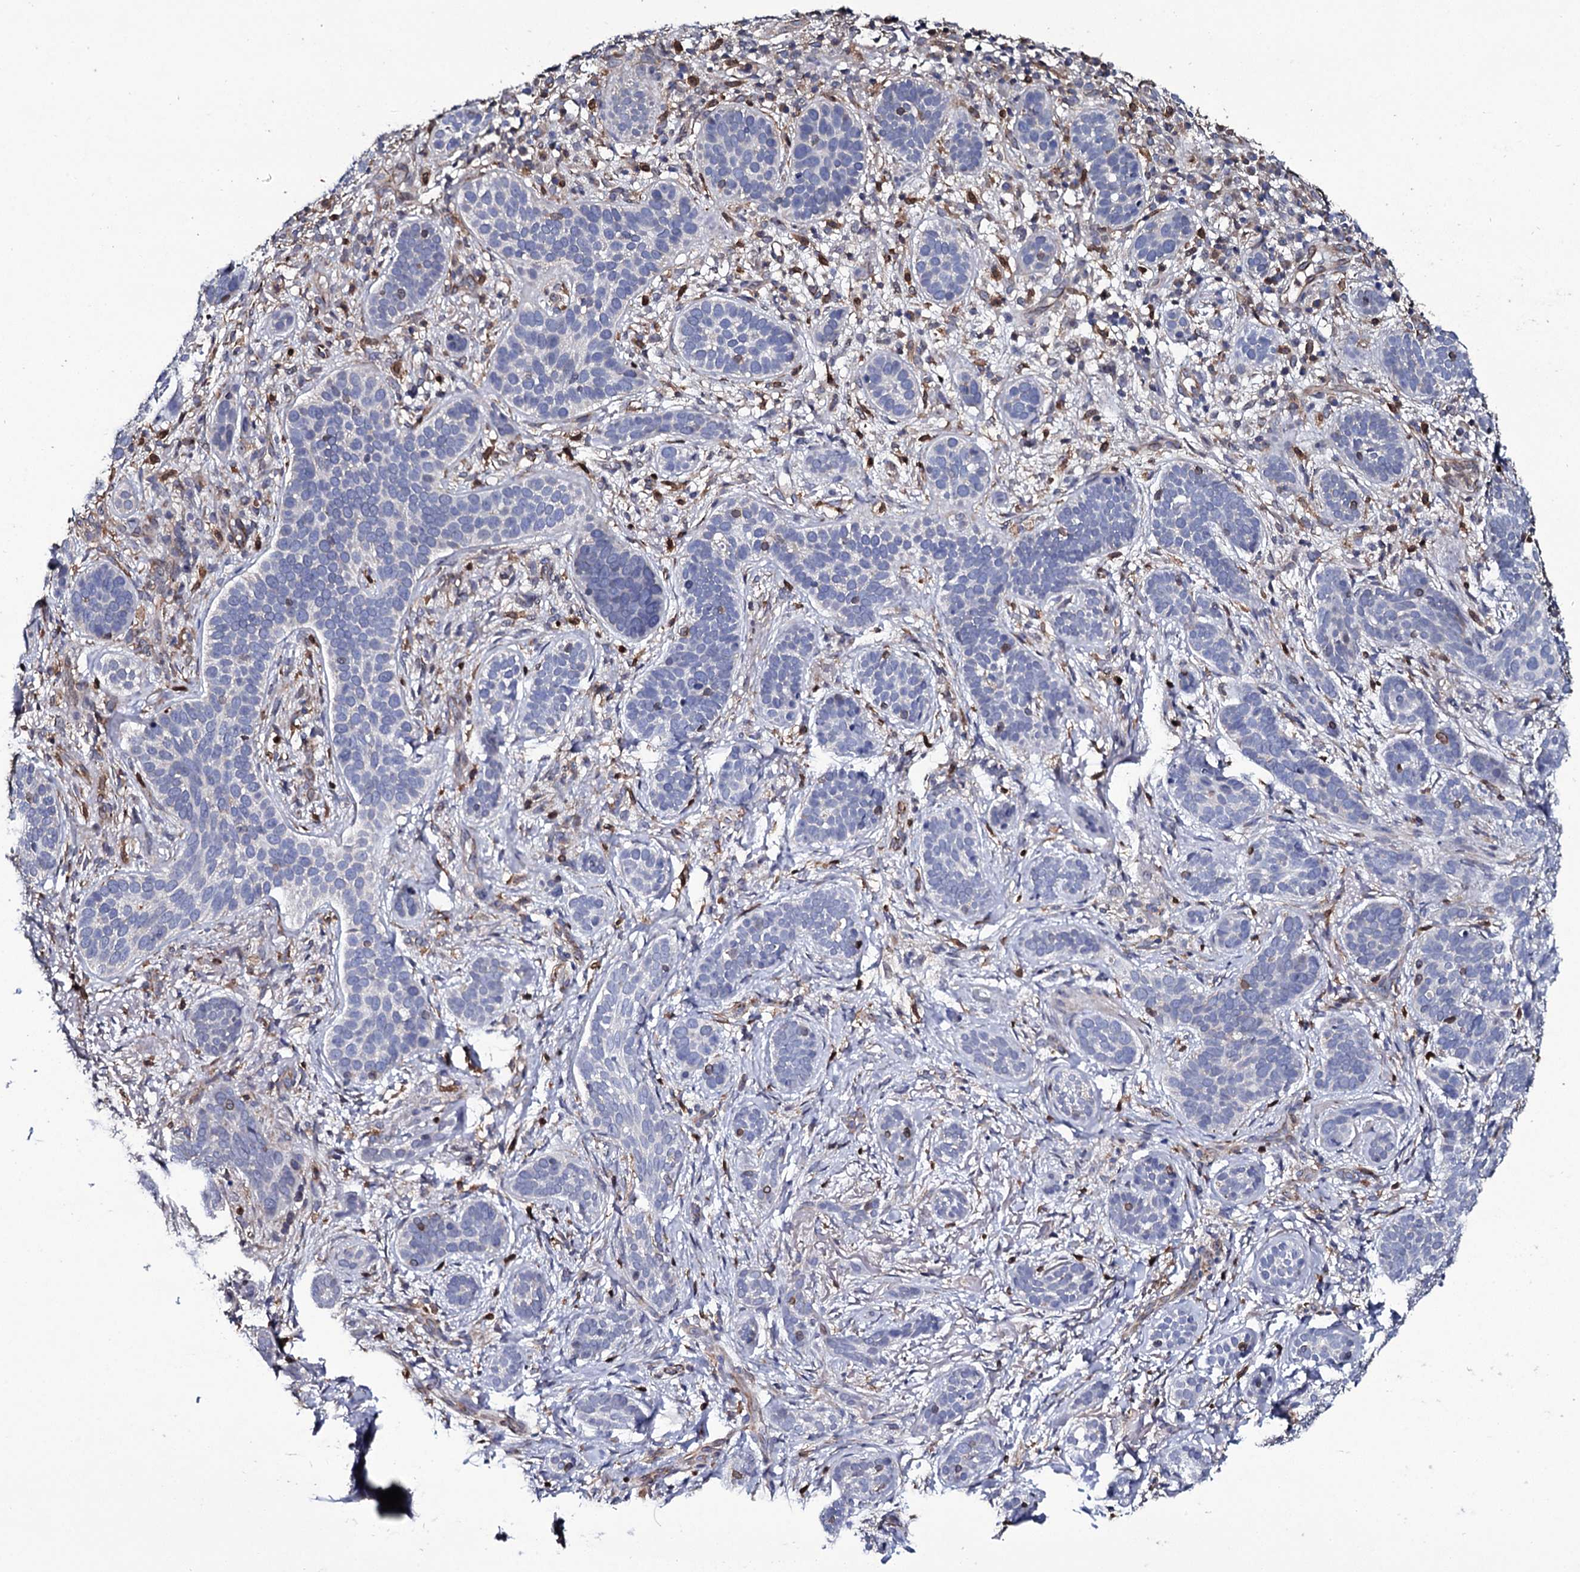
{"staining": {"intensity": "negative", "quantity": "none", "location": "none"}, "tissue": "skin cancer", "cell_type": "Tumor cells", "image_type": "cancer", "snomed": [{"axis": "morphology", "description": "Basal cell carcinoma"}, {"axis": "topography", "description": "Skin"}], "caption": "Histopathology image shows no significant protein expression in tumor cells of skin basal cell carcinoma. (DAB immunohistochemistry, high magnification).", "gene": "TTC23", "patient": {"sex": "male", "age": 71}}